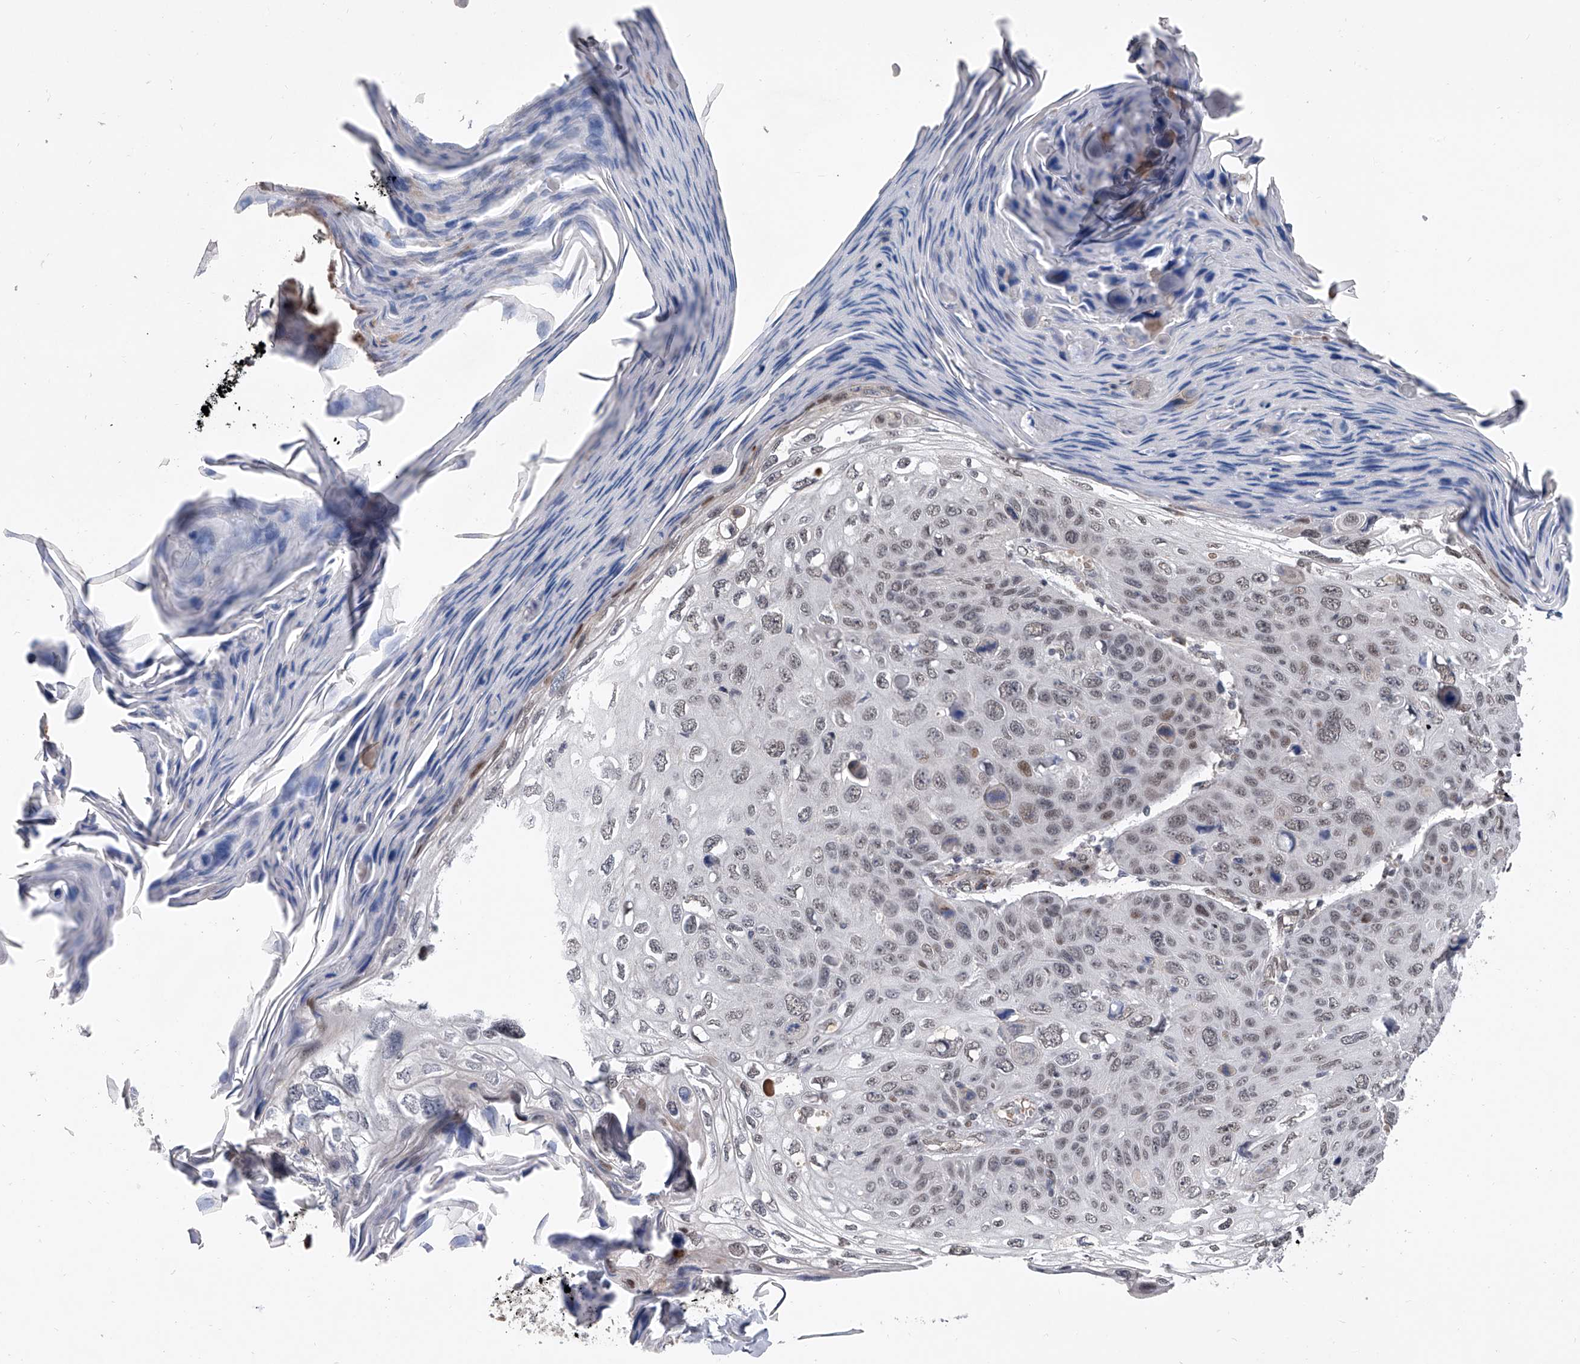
{"staining": {"intensity": "weak", "quantity": "25%-75%", "location": "nuclear"}, "tissue": "skin cancer", "cell_type": "Tumor cells", "image_type": "cancer", "snomed": [{"axis": "morphology", "description": "Squamous cell carcinoma, NOS"}, {"axis": "topography", "description": "Skin"}], "caption": "A histopathology image of skin cancer (squamous cell carcinoma) stained for a protein demonstrates weak nuclear brown staining in tumor cells.", "gene": "ZNF426", "patient": {"sex": "female", "age": 90}}